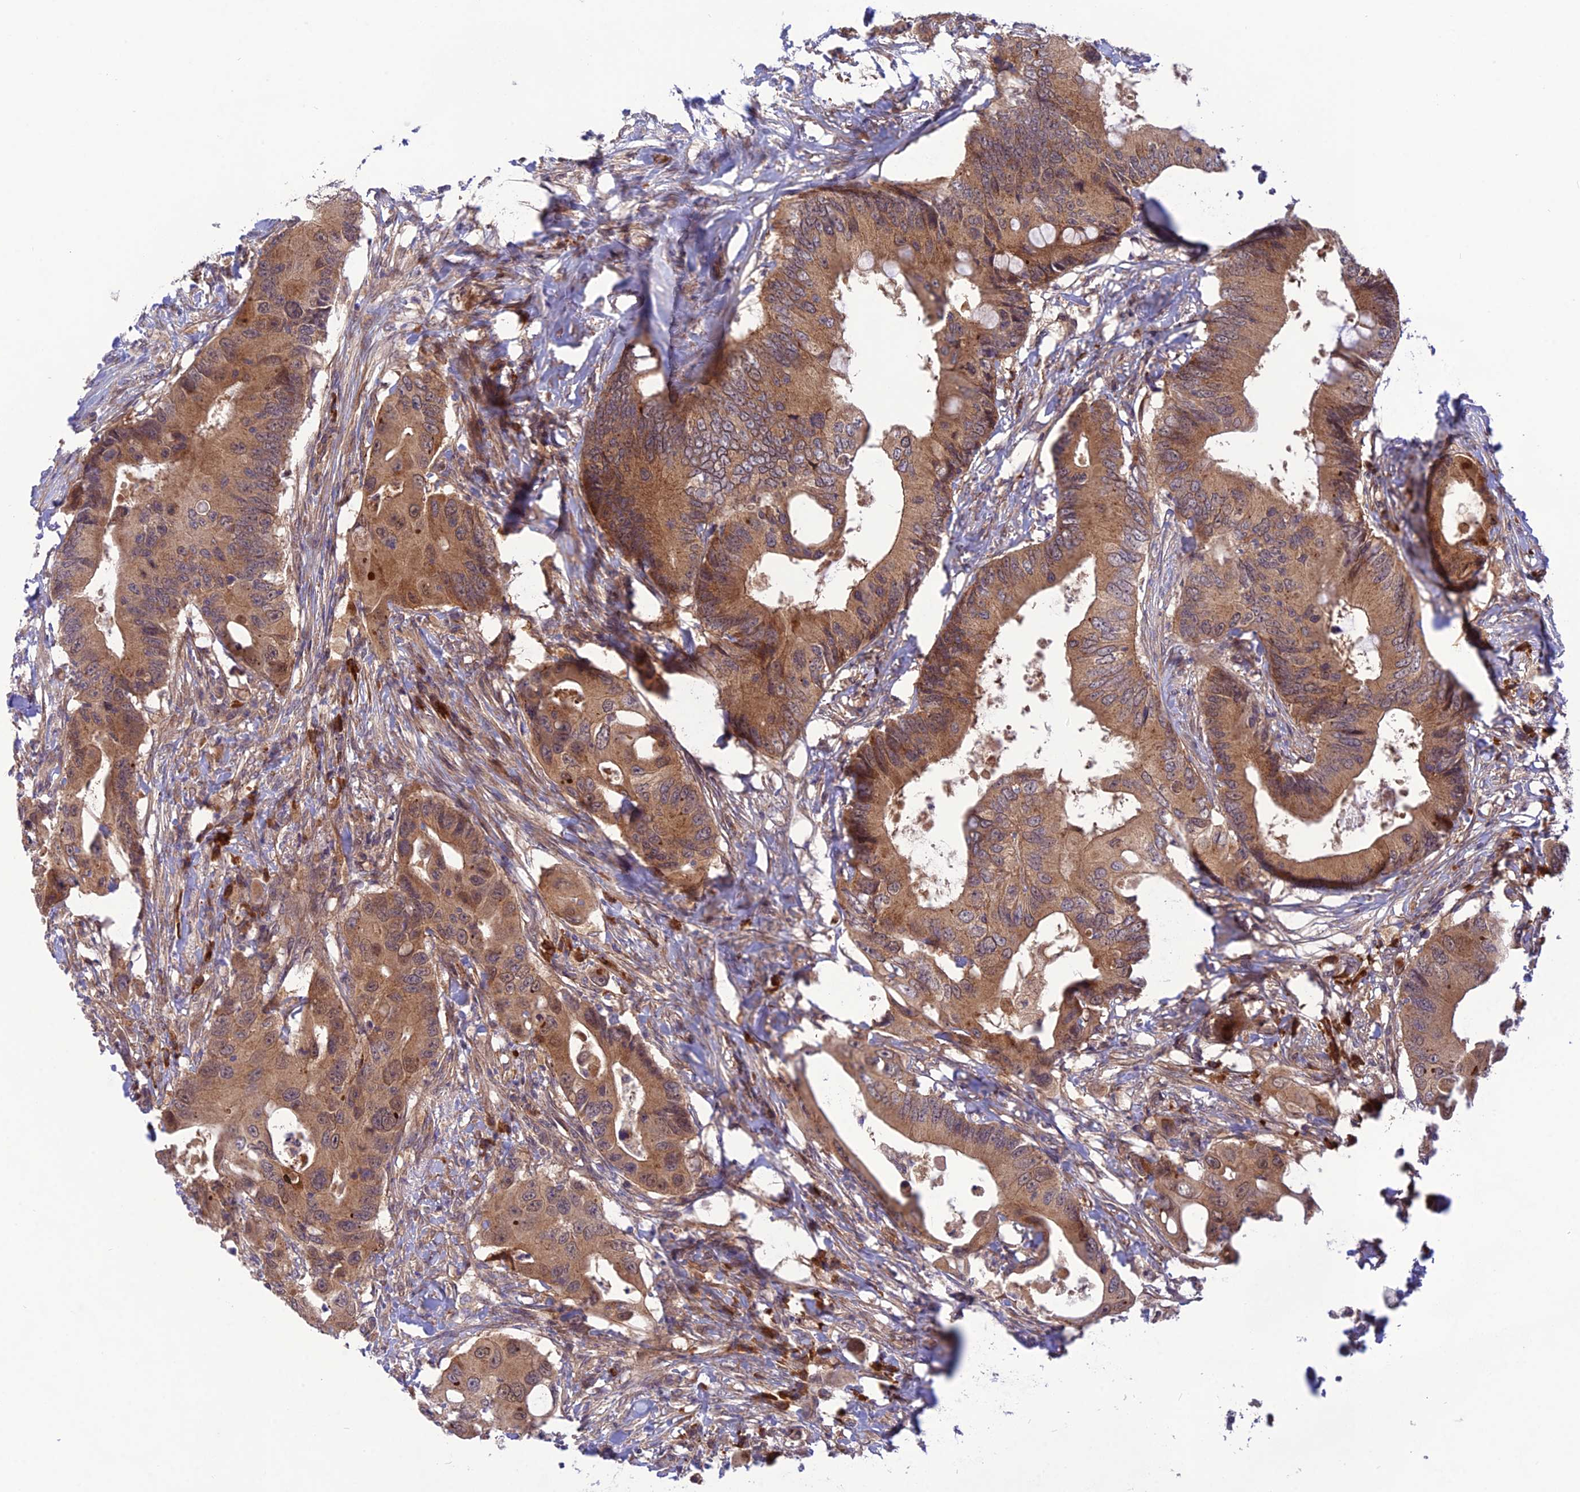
{"staining": {"intensity": "moderate", "quantity": ">75%", "location": "cytoplasmic/membranous"}, "tissue": "colorectal cancer", "cell_type": "Tumor cells", "image_type": "cancer", "snomed": [{"axis": "morphology", "description": "Adenocarcinoma, NOS"}, {"axis": "topography", "description": "Colon"}], "caption": "Colorectal adenocarcinoma tissue displays moderate cytoplasmic/membranous expression in approximately >75% of tumor cells, visualized by immunohistochemistry. The staining was performed using DAB, with brown indicating positive protein expression. Nuclei are stained blue with hematoxylin.", "gene": "UROS", "patient": {"sex": "male", "age": 71}}